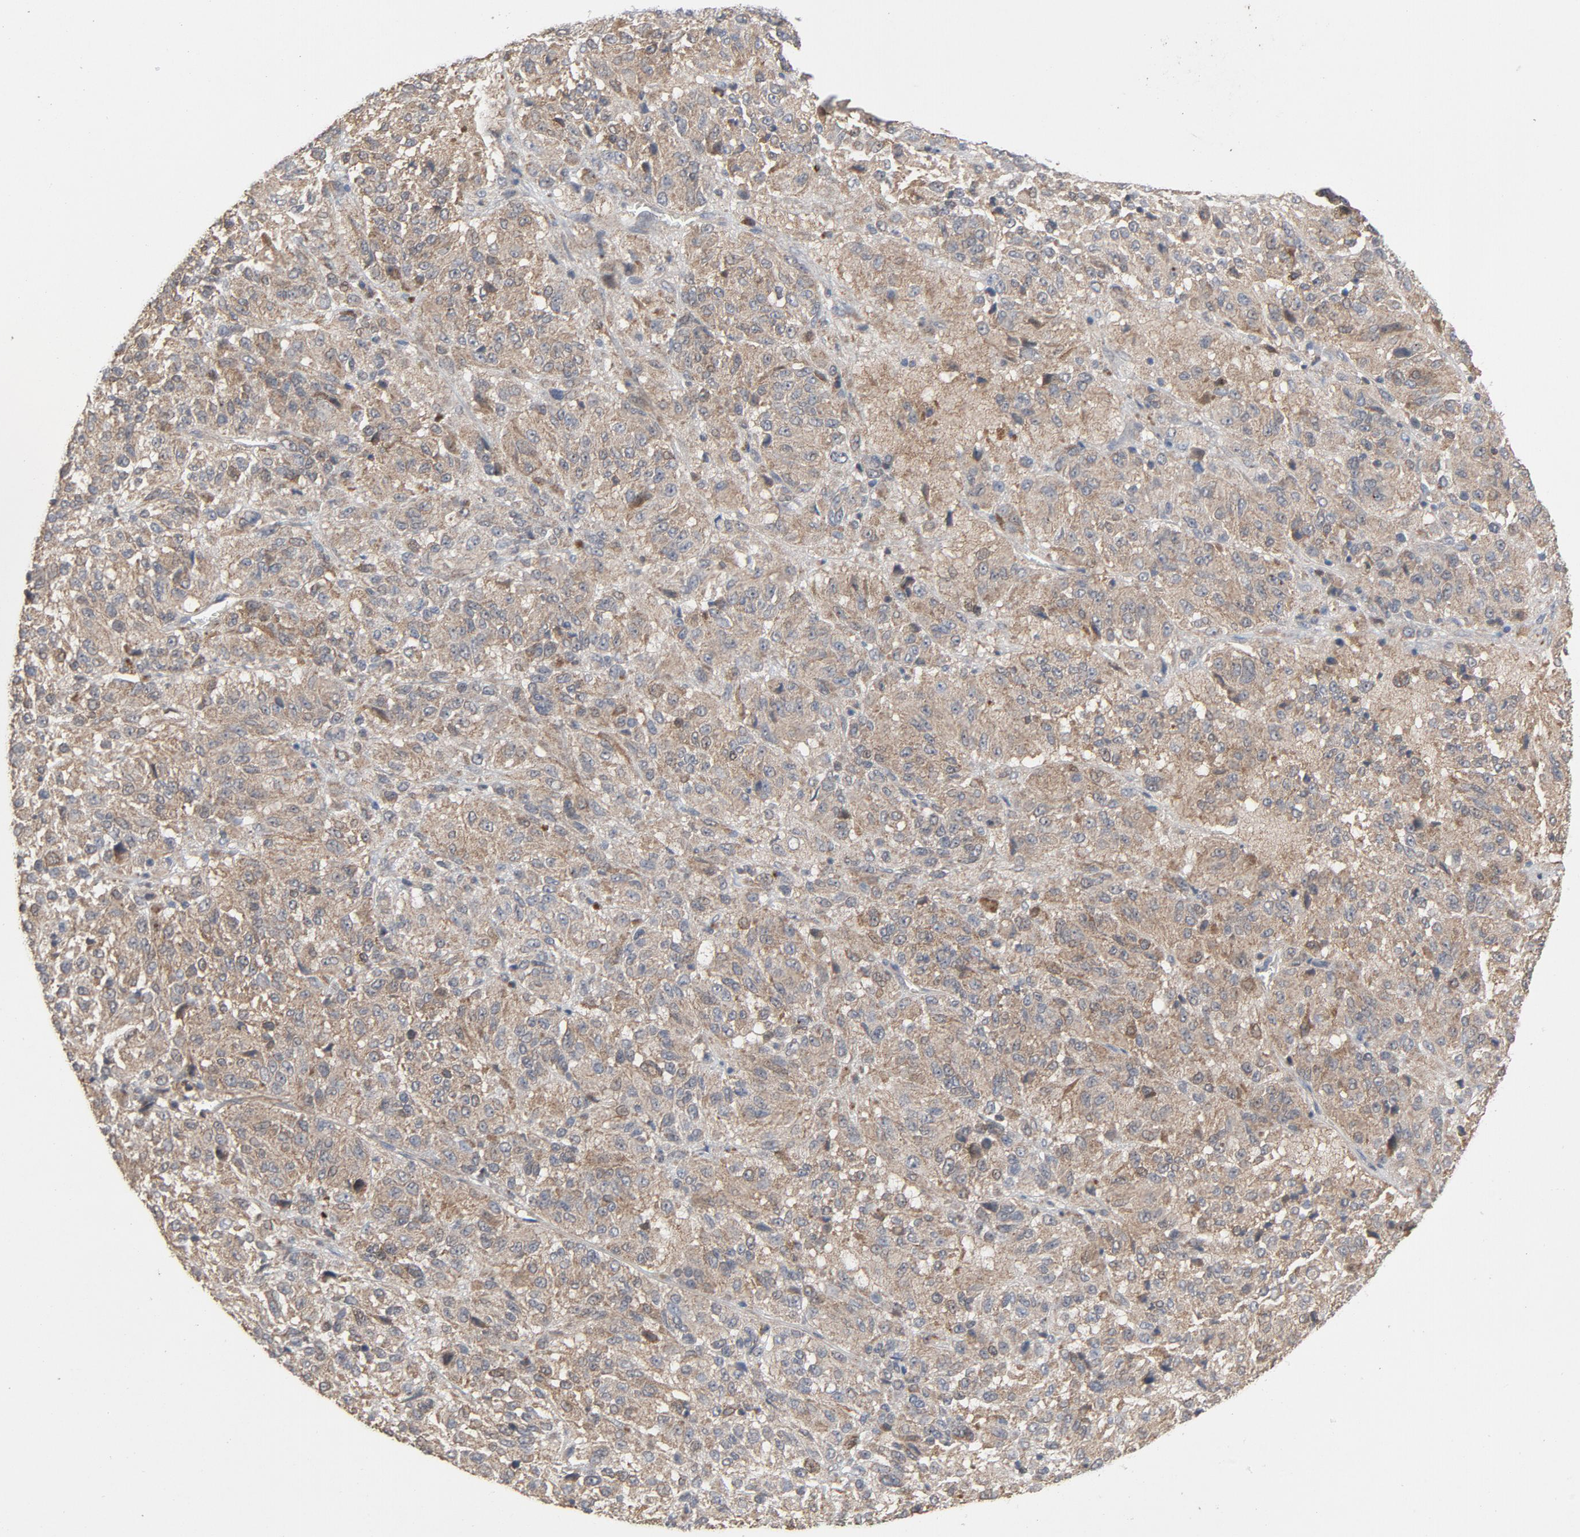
{"staining": {"intensity": "moderate", "quantity": ">75%", "location": "cytoplasmic/membranous,nuclear"}, "tissue": "melanoma", "cell_type": "Tumor cells", "image_type": "cancer", "snomed": [{"axis": "morphology", "description": "Malignant melanoma, Metastatic site"}, {"axis": "topography", "description": "Lung"}], "caption": "Immunohistochemical staining of human melanoma demonstrates medium levels of moderate cytoplasmic/membranous and nuclear staining in about >75% of tumor cells.", "gene": "CDK6", "patient": {"sex": "male", "age": 64}}